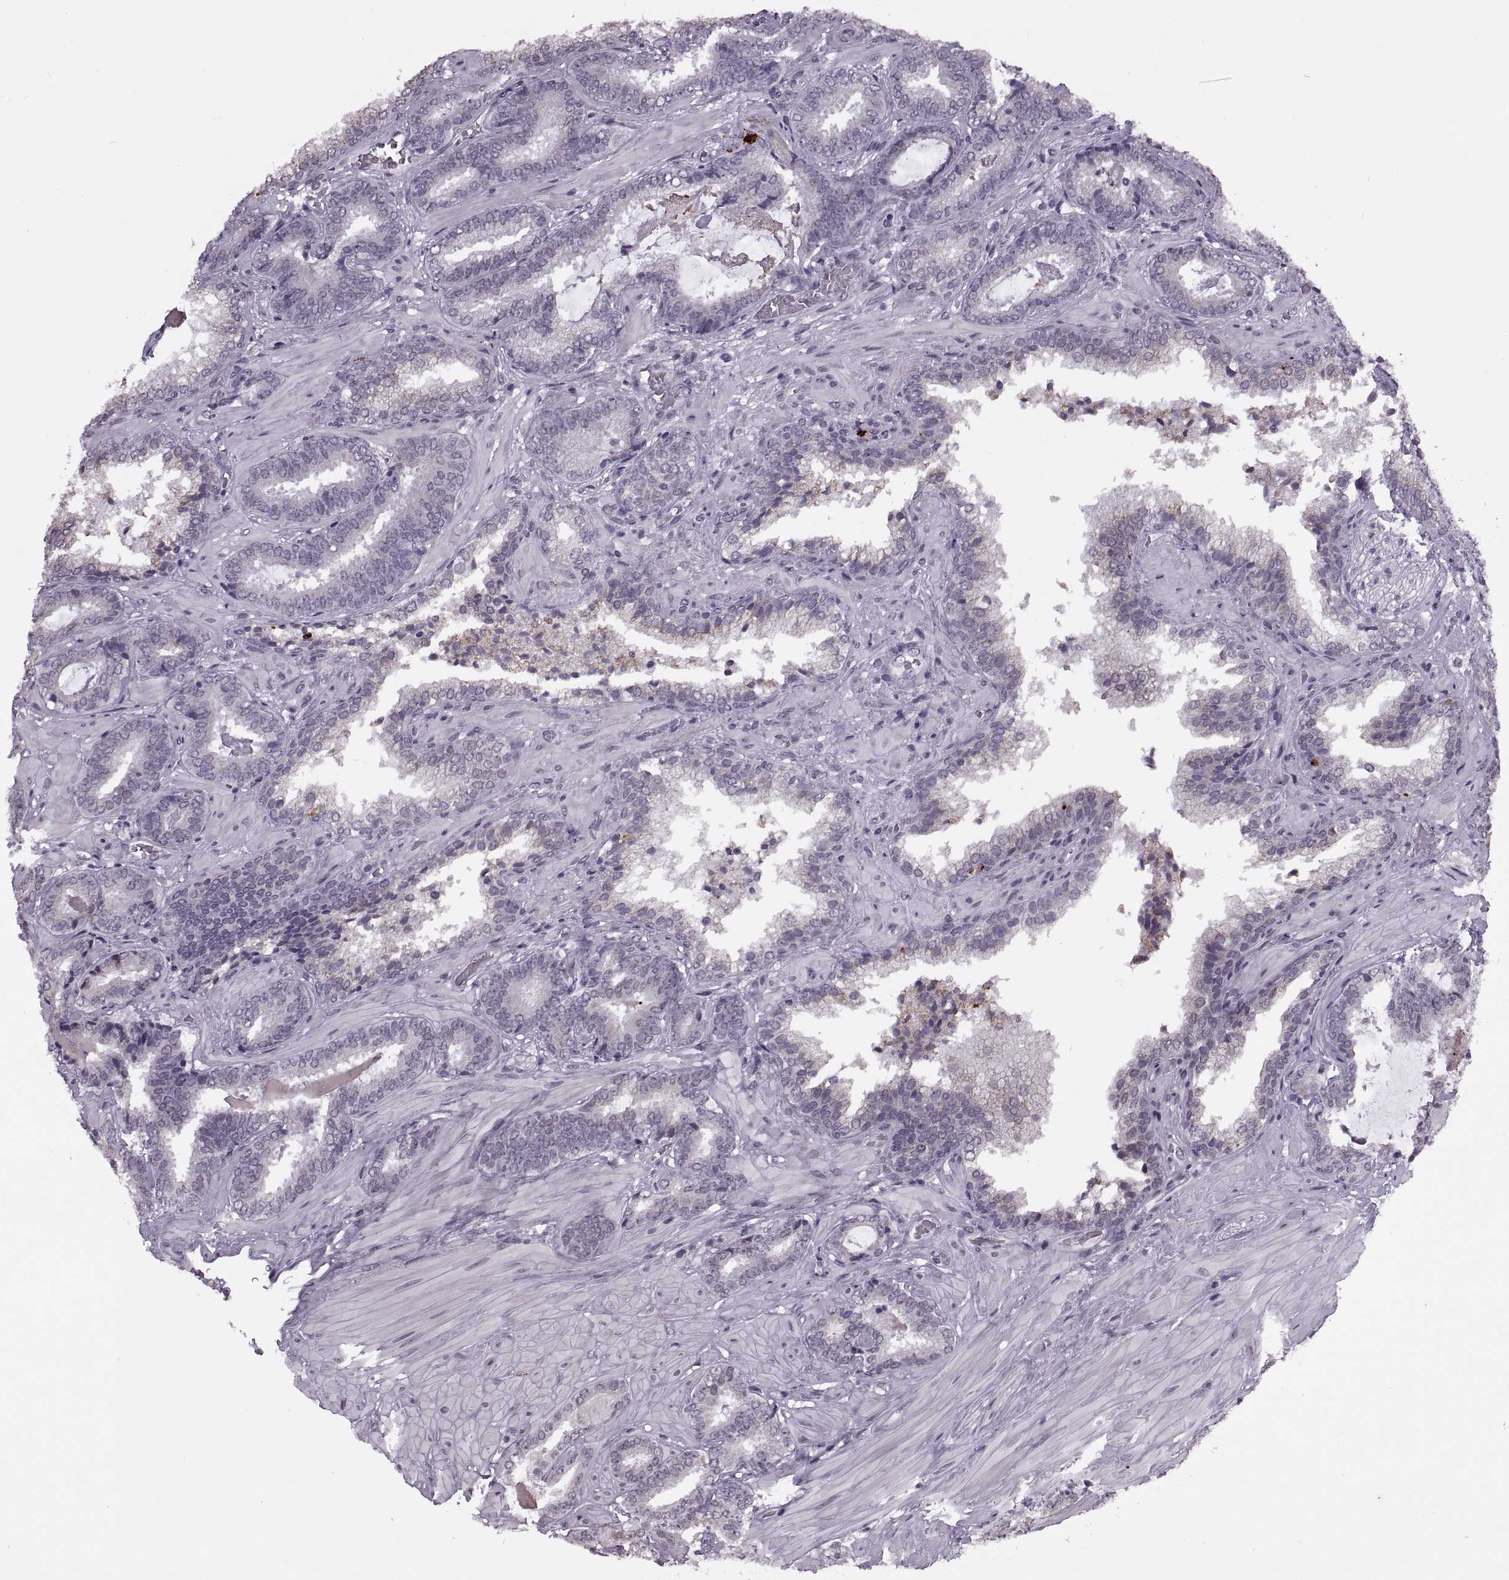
{"staining": {"intensity": "weak", "quantity": "<25%", "location": "cytoplasmic/membranous"}, "tissue": "prostate cancer", "cell_type": "Tumor cells", "image_type": "cancer", "snomed": [{"axis": "morphology", "description": "Adenocarcinoma, Low grade"}, {"axis": "topography", "description": "Prostate"}], "caption": "This is an immunohistochemistry (IHC) micrograph of human prostate cancer (low-grade adenocarcinoma). There is no expression in tumor cells.", "gene": "PRSS37", "patient": {"sex": "male", "age": 61}}